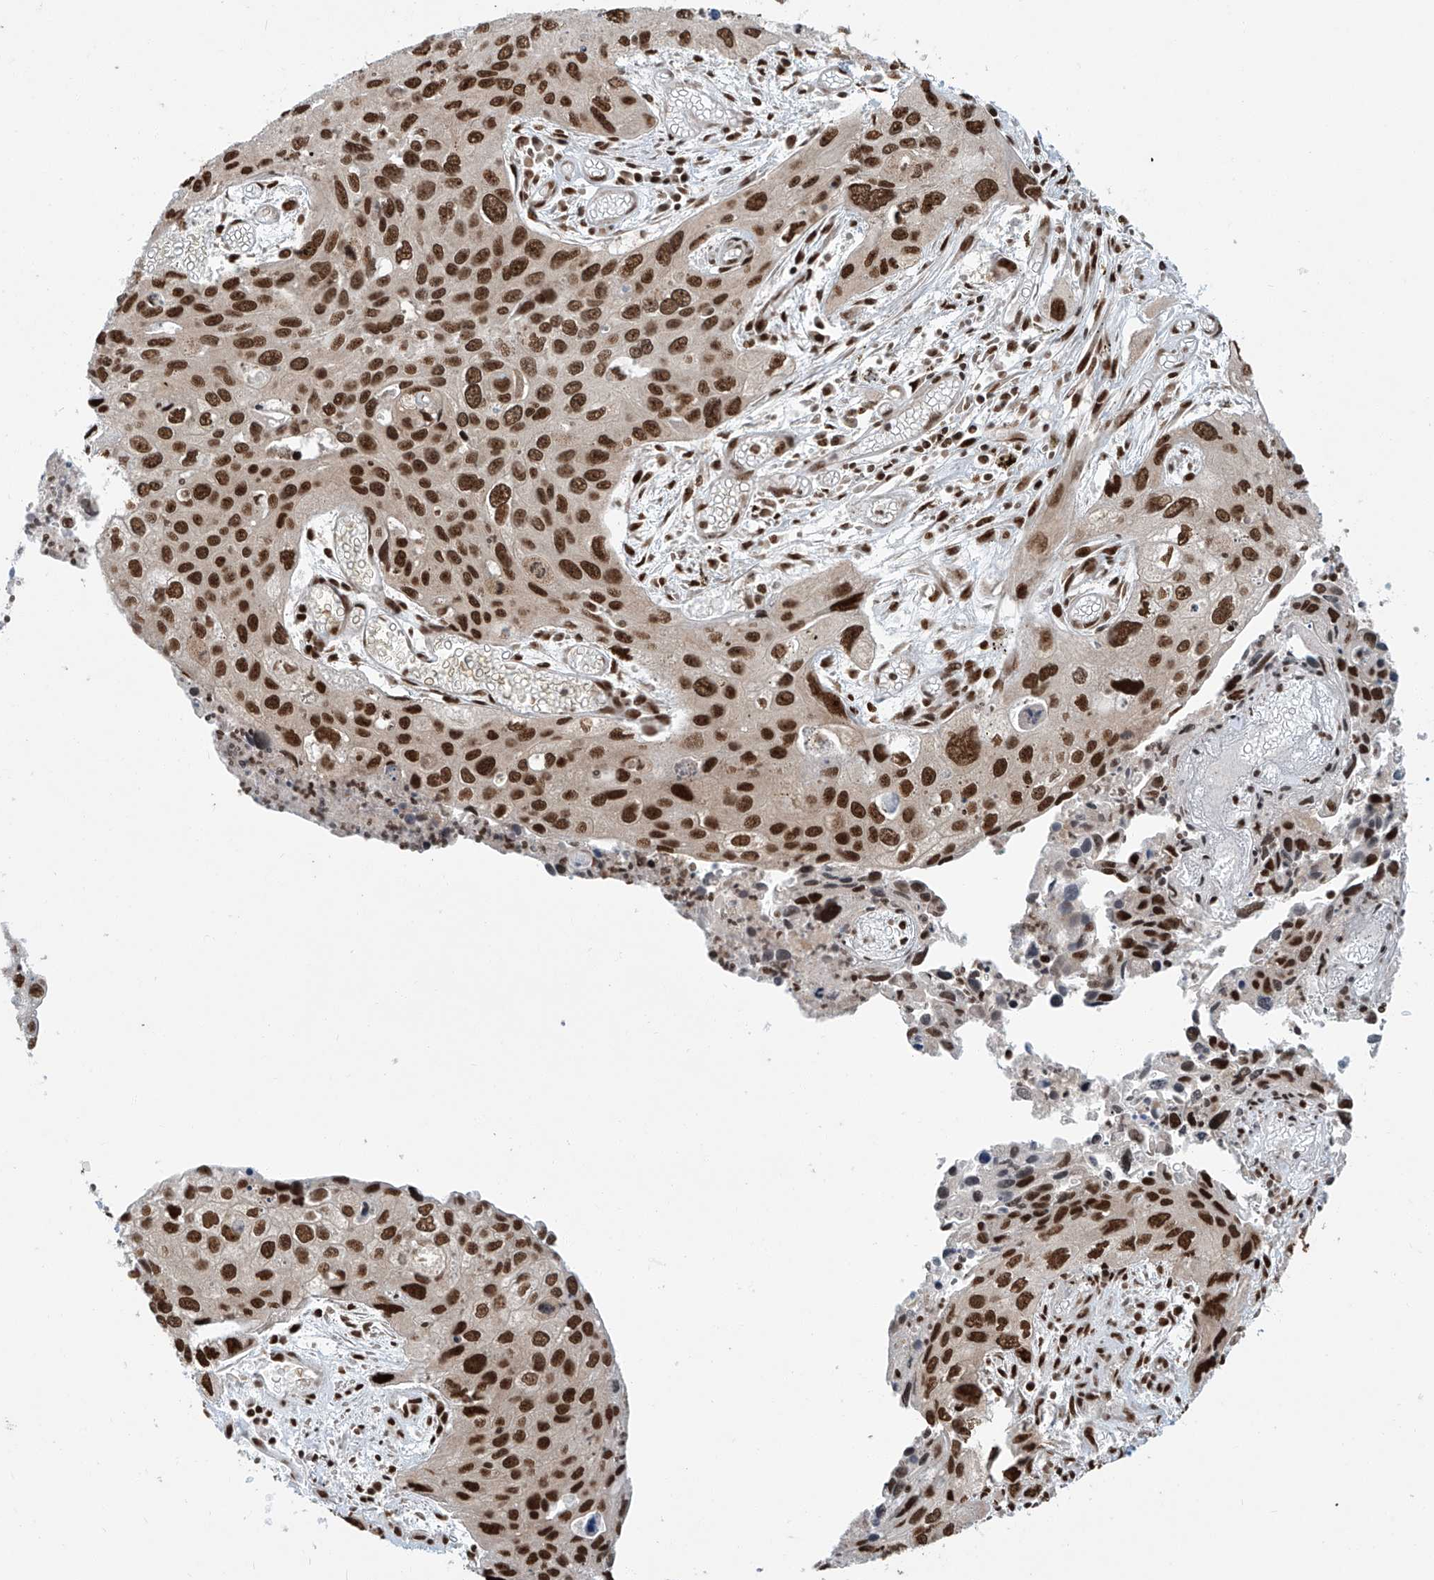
{"staining": {"intensity": "strong", "quantity": ">75%", "location": "nuclear"}, "tissue": "cervical cancer", "cell_type": "Tumor cells", "image_type": "cancer", "snomed": [{"axis": "morphology", "description": "Squamous cell carcinoma, NOS"}, {"axis": "topography", "description": "Cervix"}], "caption": "There is high levels of strong nuclear positivity in tumor cells of cervical squamous cell carcinoma, as demonstrated by immunohistochemical staining (brown color).", "gene": "FAM193B", "patient": {"sex": "female", "age": 55}}